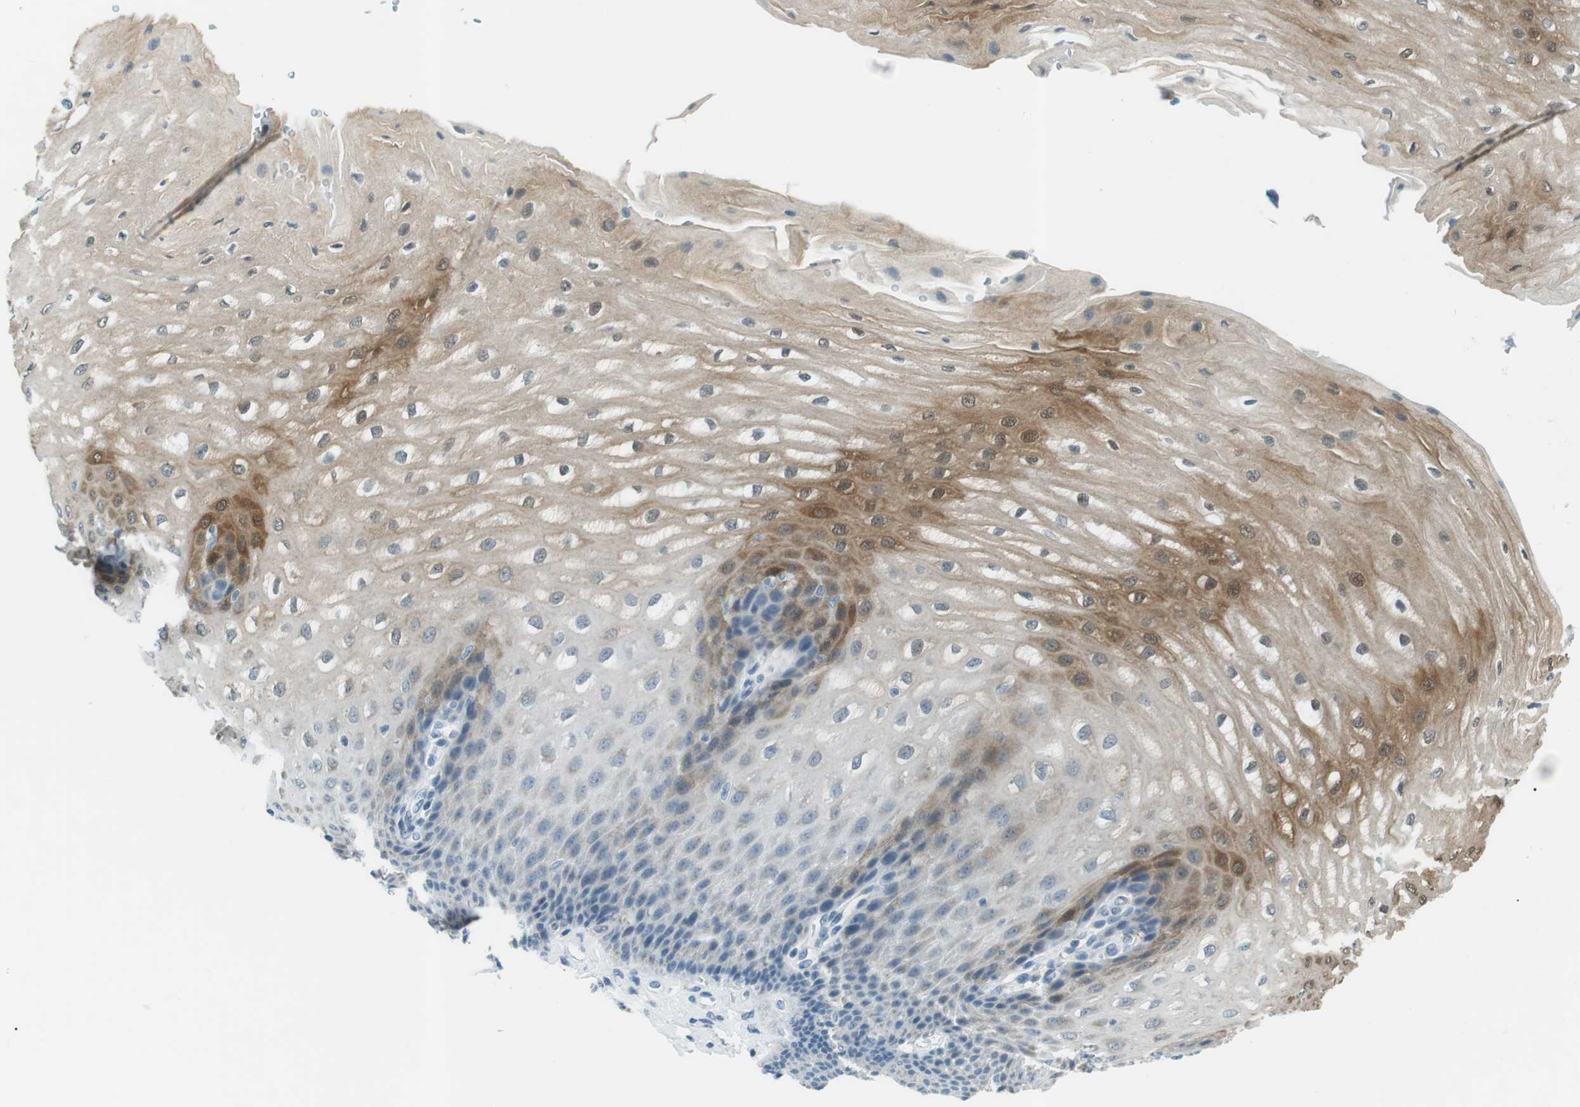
{"staining": {"intensity": "moderate", "quantity": "25%-75%", "location": "cytoplasmic/membranous,nuclear"}, "tissue": "esophagus", "cell_type": "Squamous epithelial cells", "image_type": "normal", "snomed": [{"axis": "morphology", "description": "Normal tissue, NOS"}, {"axis": "topography", "description": "Esophagus"}], "caption": "Squamous epithelial cells exhibit moderate cytoplasmic/membranous,nuclear staining in about 25%-75% of cells in benign esophagus. The staining was performed using DAB to visualize the protein expression in brown, while the nuclei were stained in blue with hematoxylin (Magnification: 20x).", "gene": "ENSG00000289724", "patient": {"sex": "male", "age": 54}}